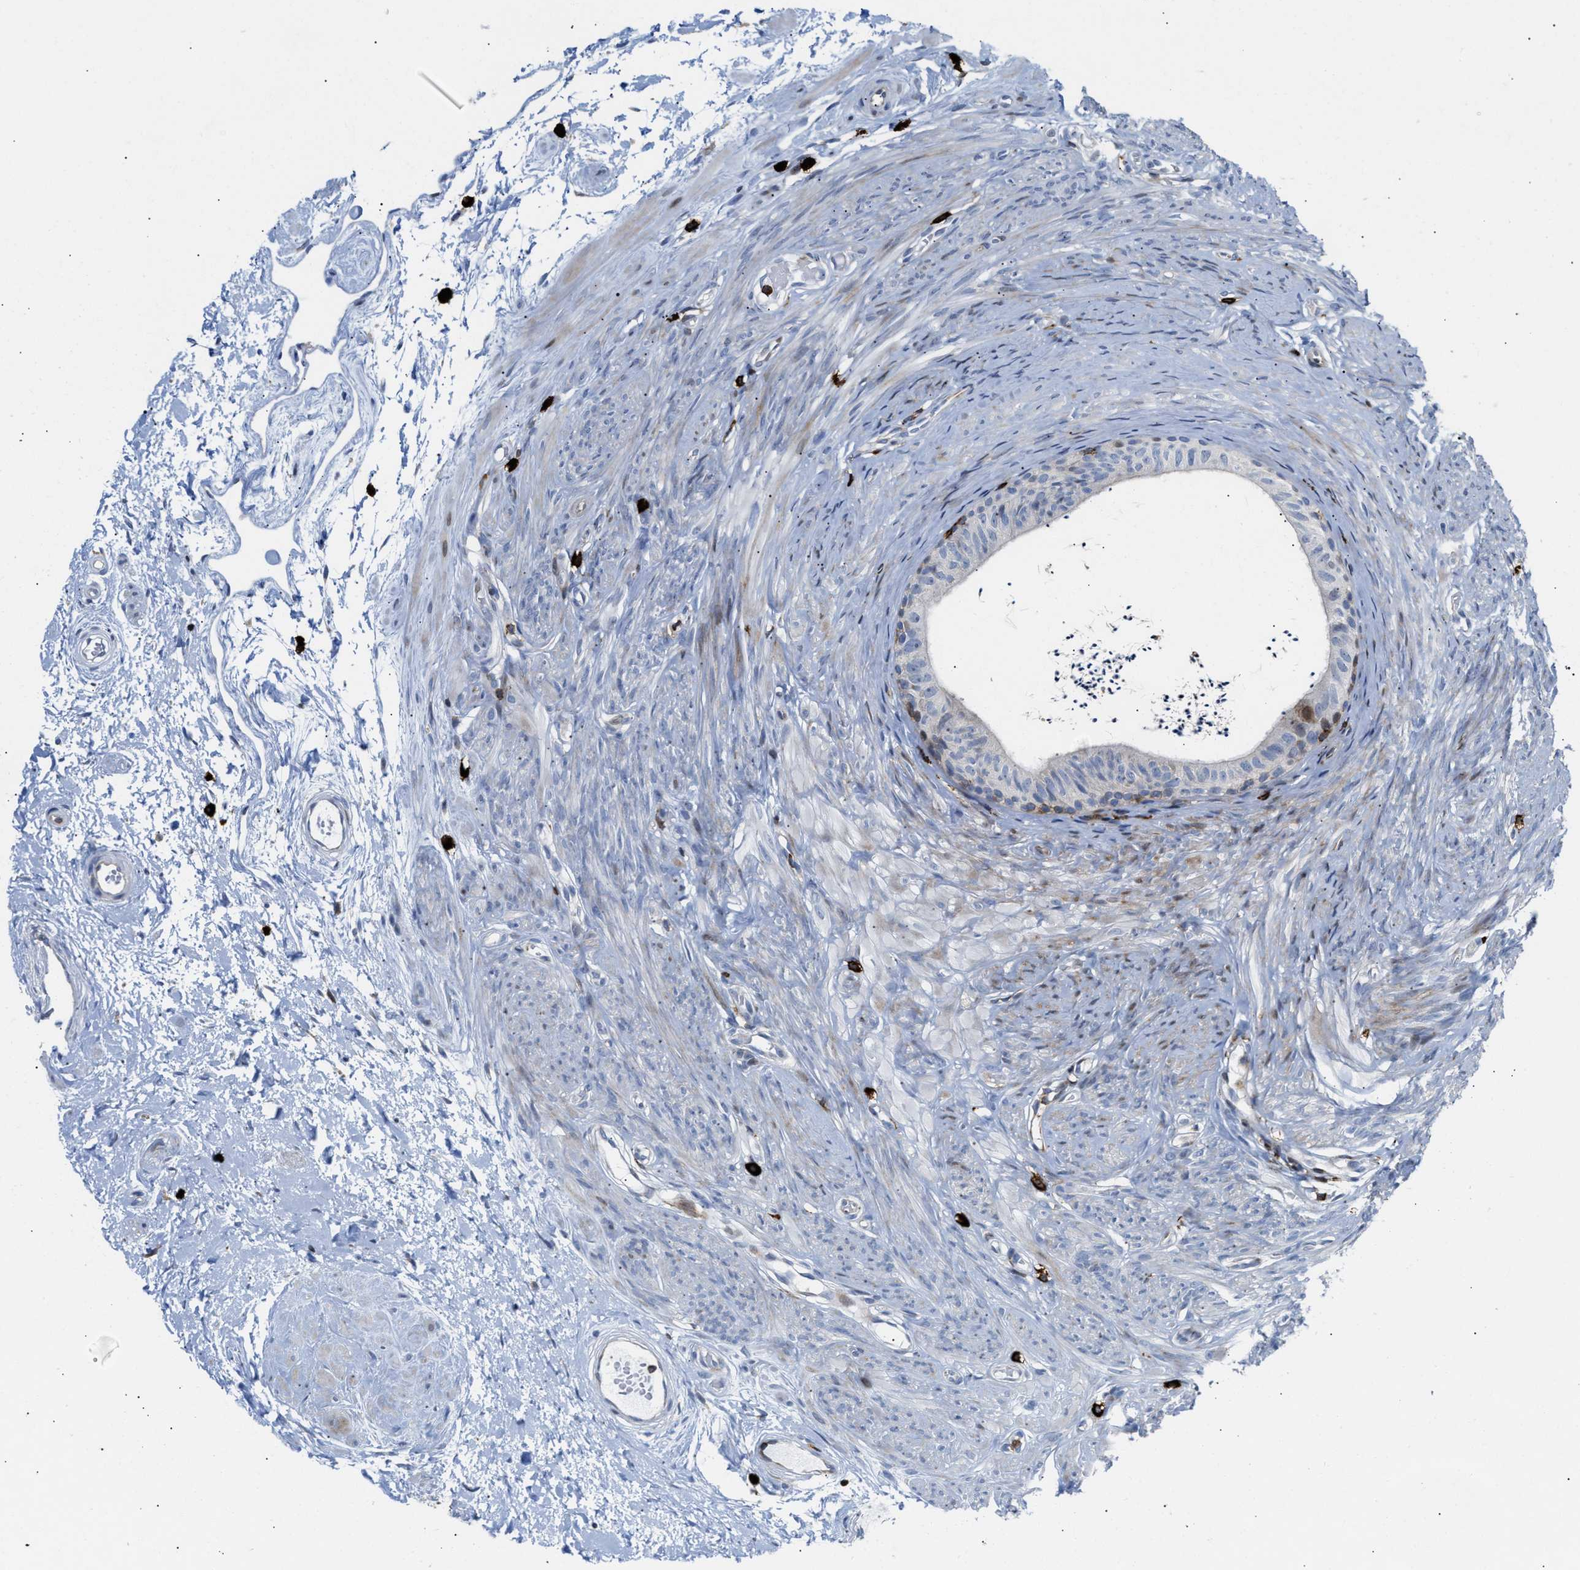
{"staining": {"intensity": "weak", "quantity": ">75%", "location": "cytoplasmic/membranous"}, "tissue": "epididymis", "cell_type": "Glandular cells", "image_type": "normal", "snomed": [{"axis": "morphology", "description": "Normal tissue, NOS"}, {"axis": "topography", "description": "Epididymis"}], "caption": "The micrograph displays immunohistochemical staining of benign epididymis. There is weak cytoplasmic/membranous staining is identified in about >75% of glandular cells.", "gene": "ATP9A", "patient": {"sex": "male", "age": 56}}